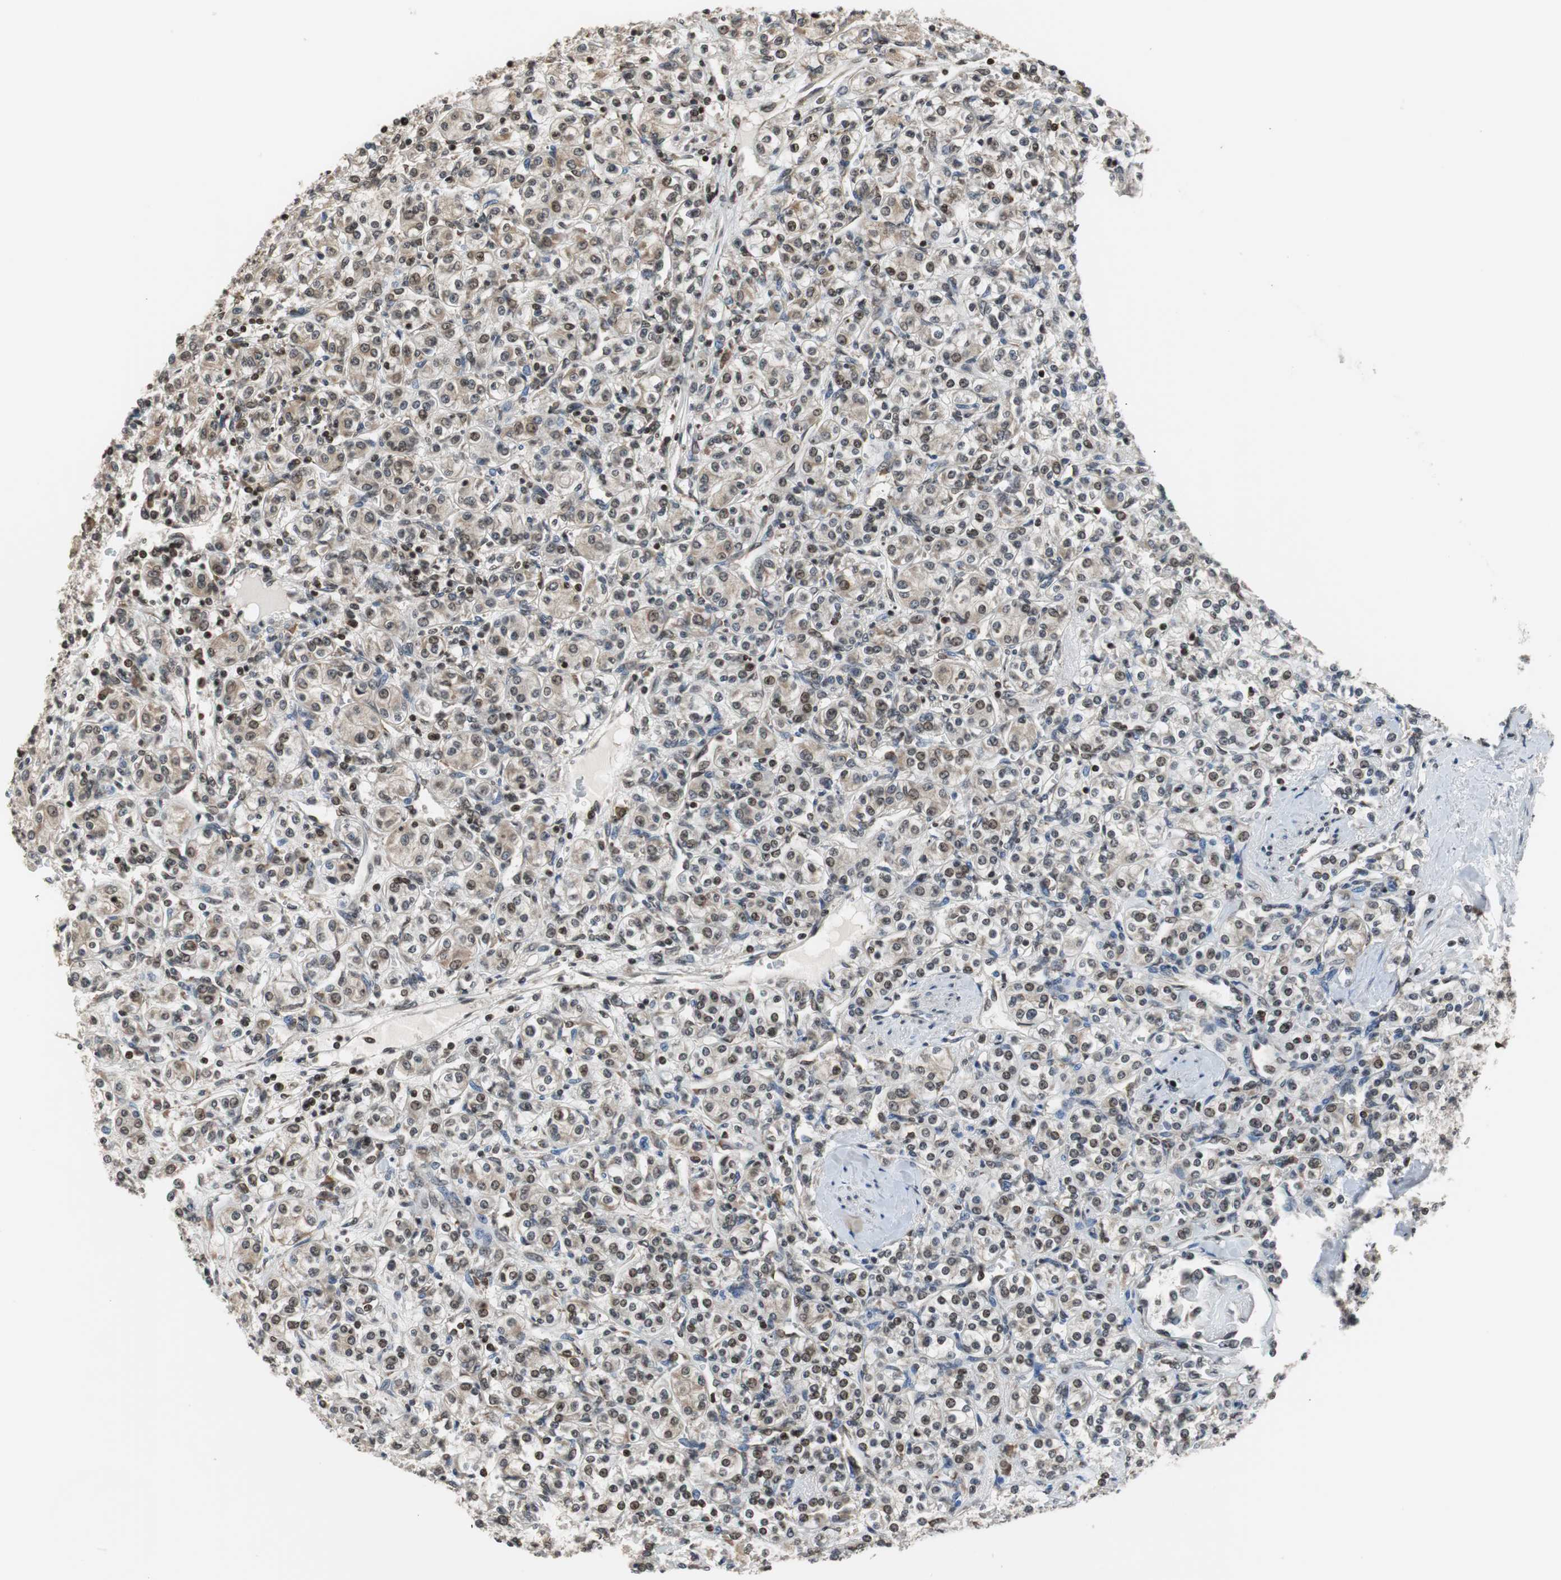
{"staining": {"intensity": "moderate", "quantity": "25%-75%", "location": "nuclear"}, "tissue": "renal cancer", "cell_type": "Tumor cells", "image_type": "cancer", "snomed": [{"axis": "morphology", "description": "Adenocarcinoma, NOS"}, {"axis": "topography", "description": "Kidney"}], "caption": "Human renal adenocarcinoma stained with a protein marker shows moderate staining in tumor cells.", "gene": "REST", "patient": {"sex": "male", "age": 77}}